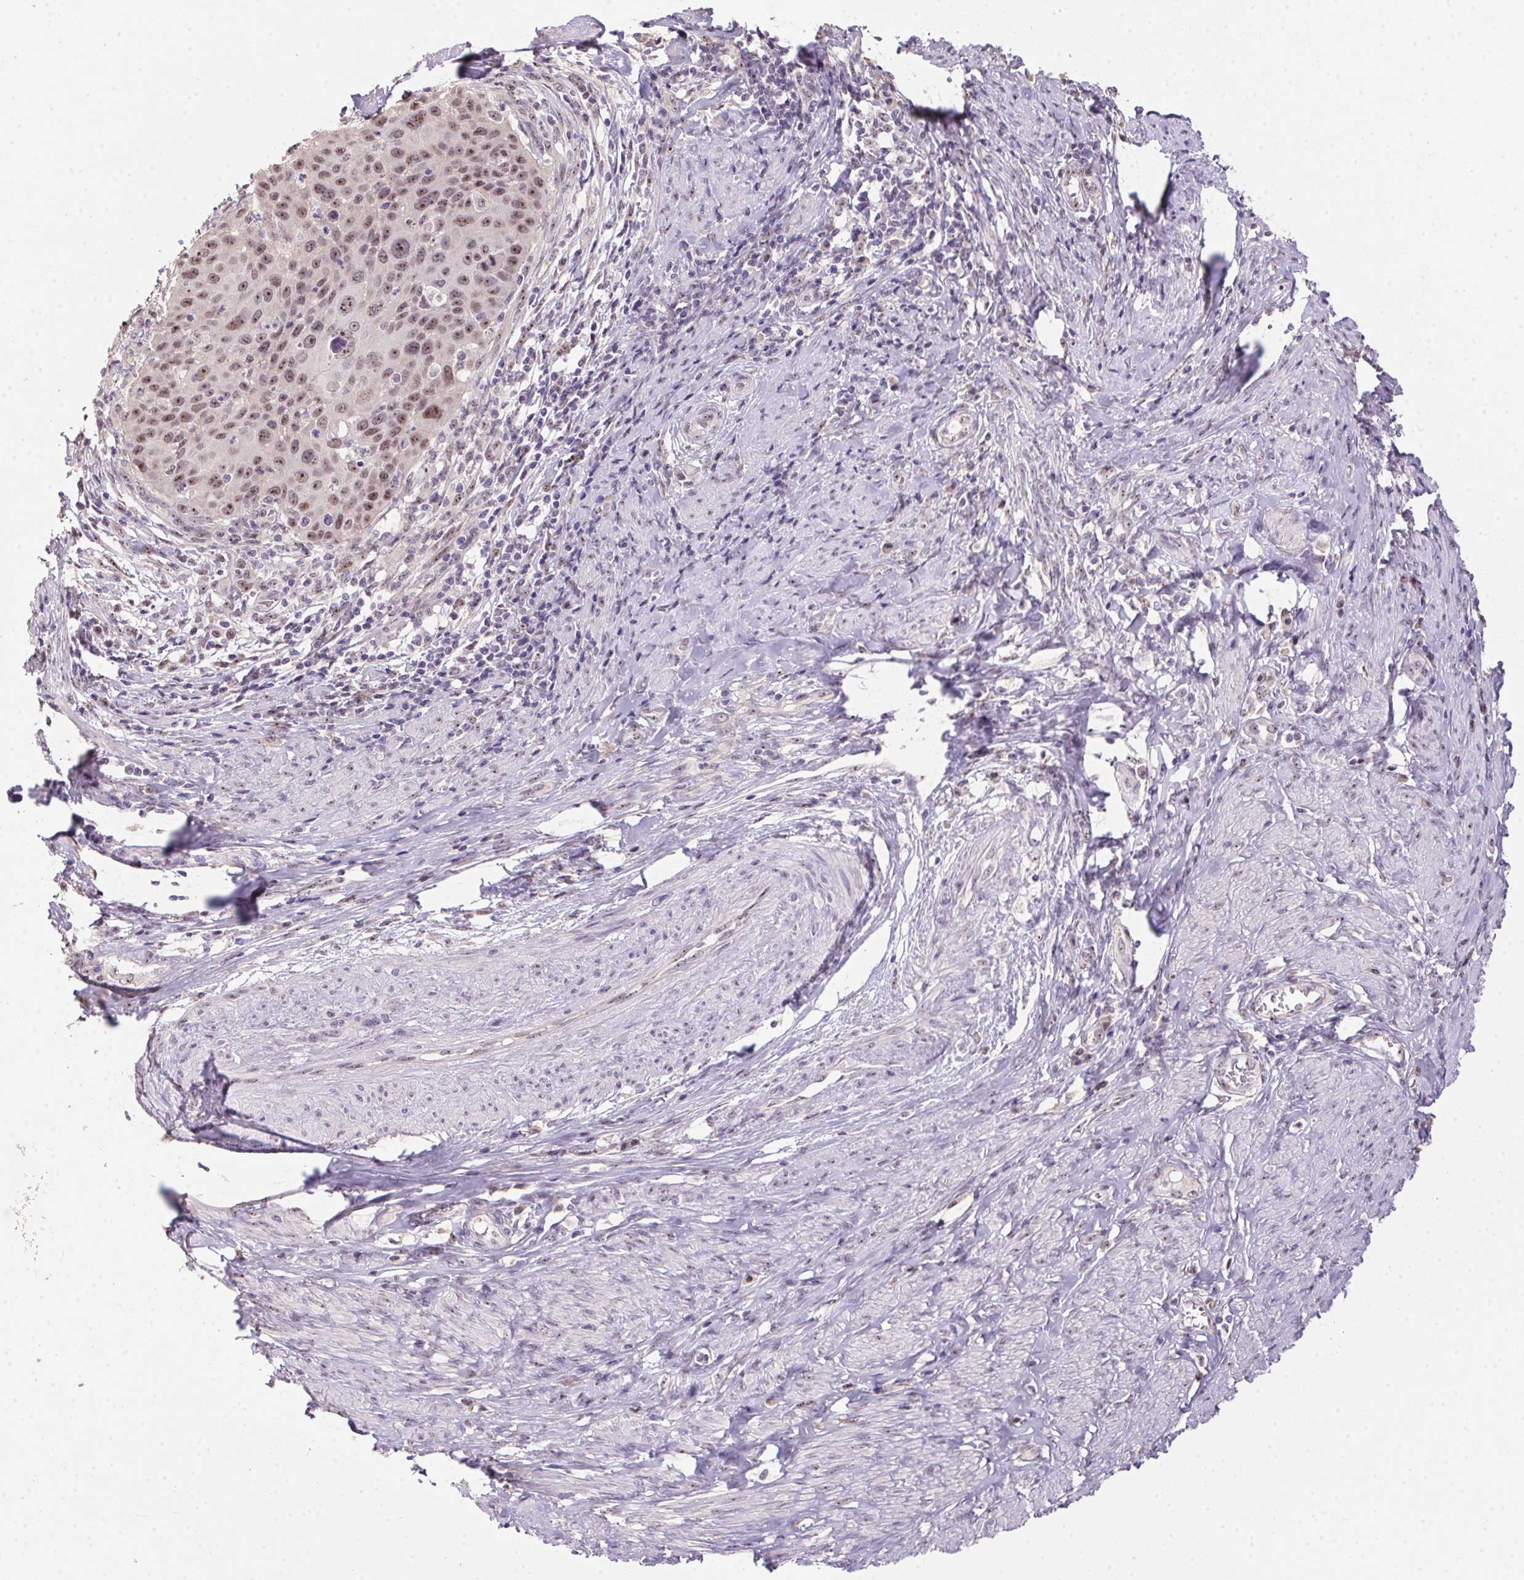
{"staining": {"intensity": "weak", "quantity": ">75%", "location": "nuclear"}, "tissue": "cervical cancer", "cell_type": "Tumor cells", "image_type": "cancer", "snomed": [{"axis": "morphology", "description": "Squamous cell carcinoma, NOS"}, {"axis": "topography", "description": "Cervix"}], "caption": "Immunohistochemistry staining of cervical squamous cell carcinoma, which demonstrates low levels of weak nuclear positivity in about >75% of tumor cells indicating weak nuclear protein expression. The staining was performed using DAB (brown) for protein detection and nuclei were counterstained in hematoxylin (blue).", "gene": "BATF2", "patient": {"sex": "female", "age": 65}}